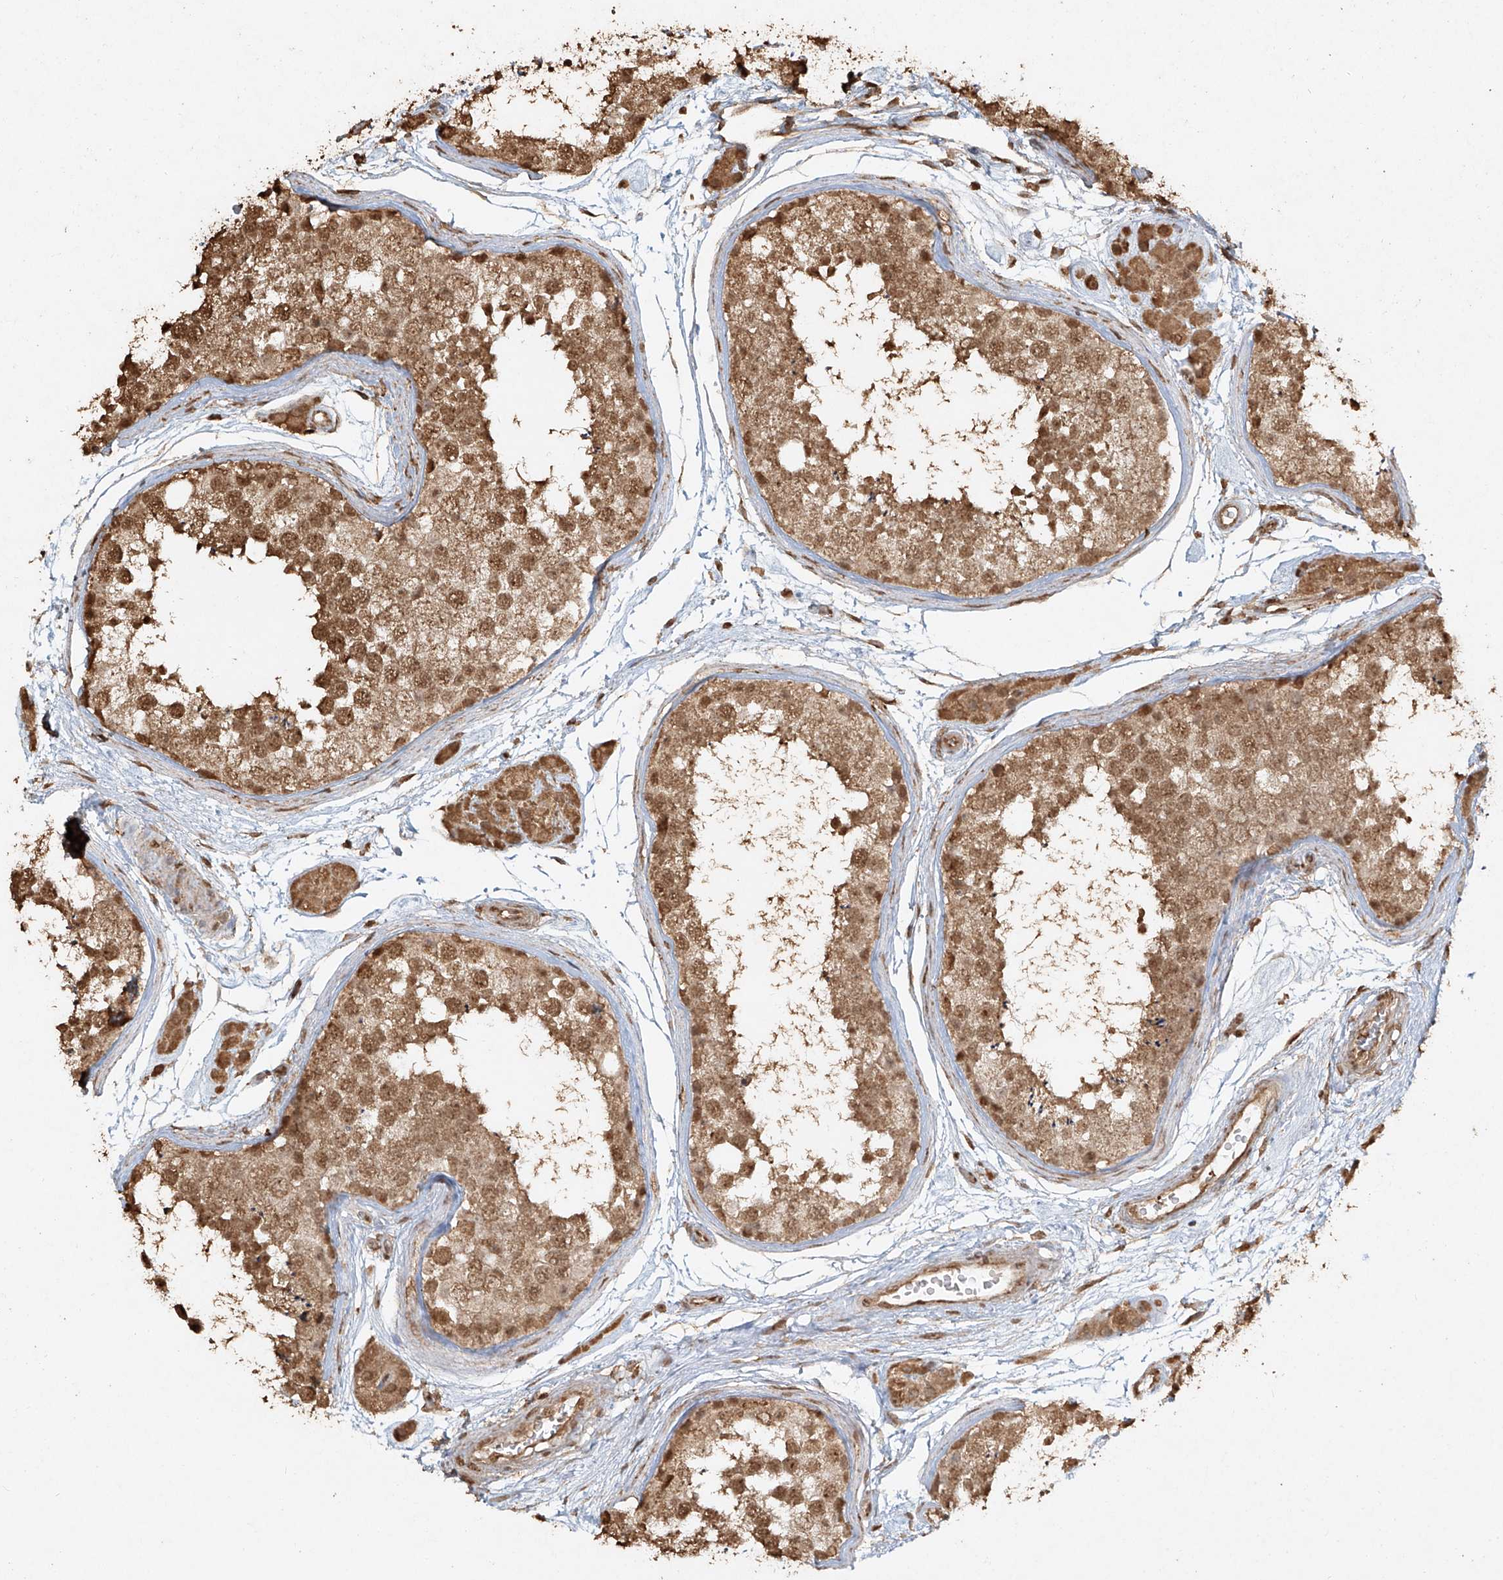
{"staining": {"intensity": "moderate", "quantity": ">75%", "location": "cytoplasmic/membranous,nuclear"}, "tissue": "testis", "cell_type": "Cells in seminiferous ducts", "image_type": "normal", "snomed": [{"axis": "morphology", "description": "Normal tissue, NOS"}, {"axis": "topography", "description": "Testis"}], "caption": "A brown stain labels moderate cytoplasmic/membranous,nuclear staining of a protein in cells in seminiferous ducts of unremarkable human testis. (DAB IHC, brown staining for protein, blue staining for nuclei).", "gene": "TIGAR", "patient": {"sex": "male", "age": 56}}